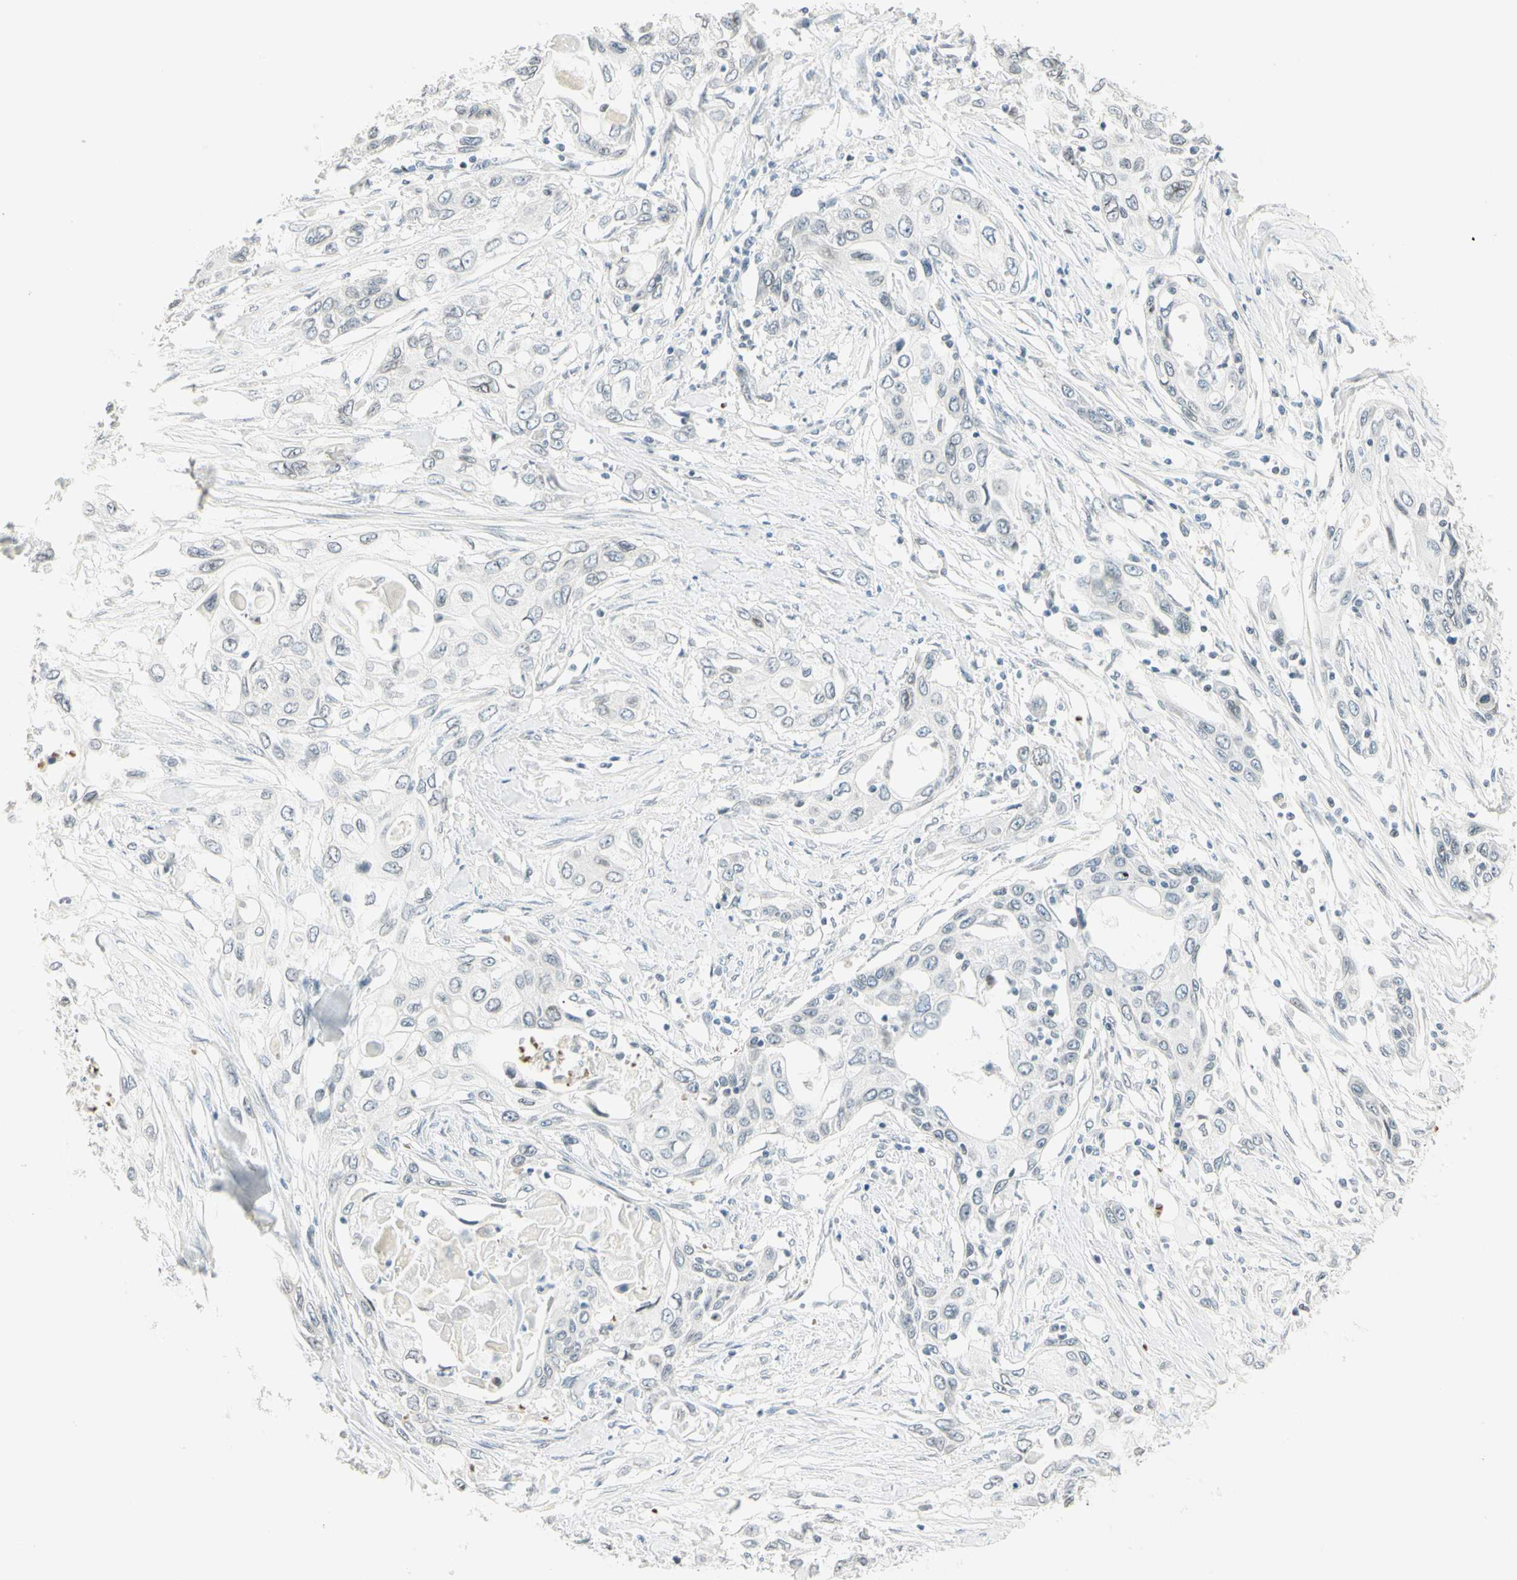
{"staining": {"intensity": "negative", "quantity": "none", "location": "none"}, "tissue": "pancreatic cancer", "cell_type": "Tumor cells", "image_type": "cancer", "snomed": [{"axis": "morphology", "description": "Adenocarcinoma, NOS"}, {"axis": "topography", "description": "Pancreas"}], "caption": "There is no significant positivity in tumor cells of pancreatic cancer (adenocarcinoma).", "gene": "BCAN", "patient": {"sex": "female", "age": 70}}